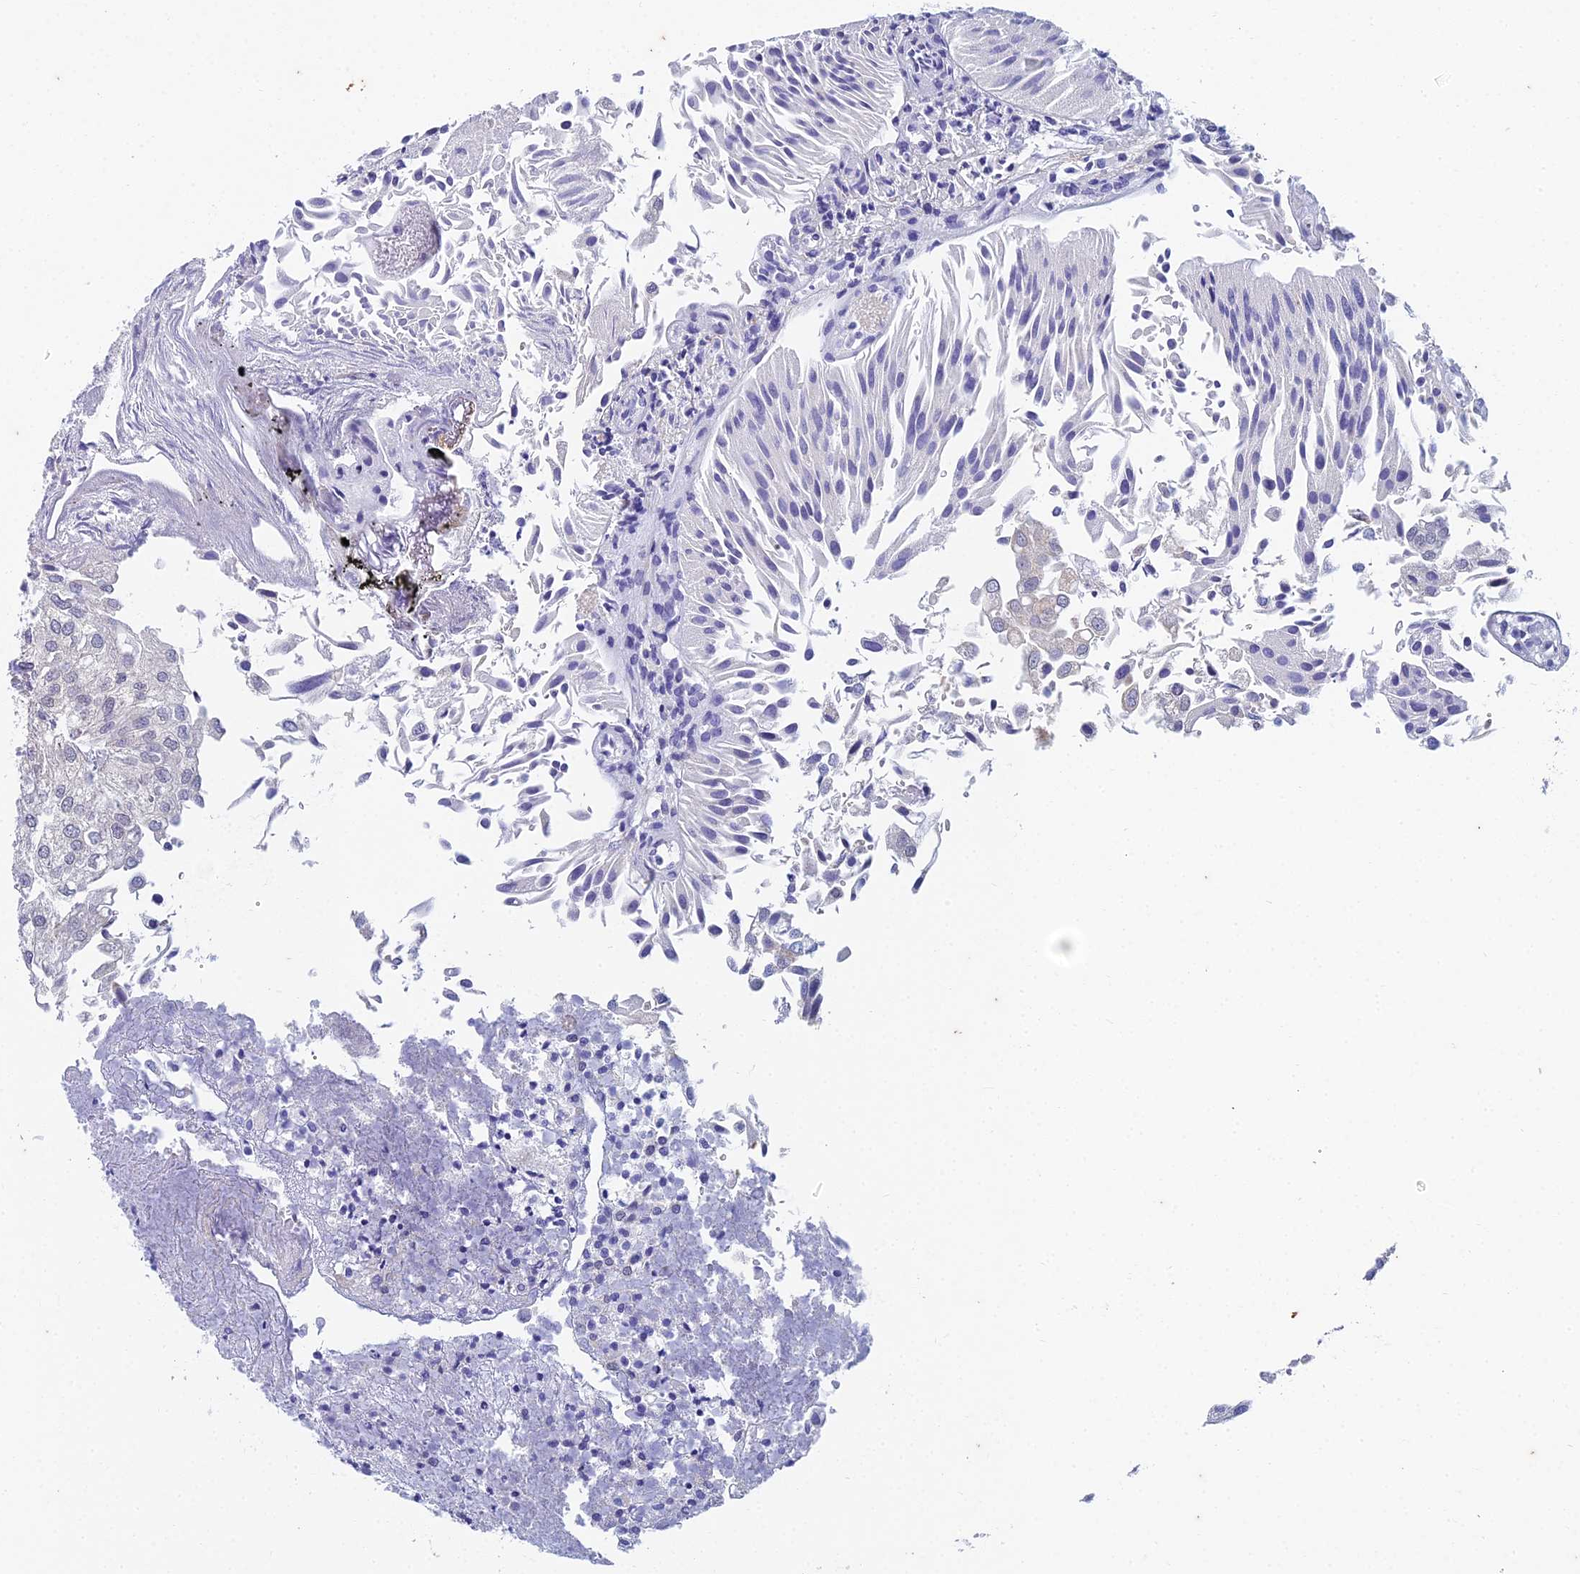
{"staining": {"intensity": "negative", "quantity": "none", "location": "none"}, "tissue": "urothelial cancer", "cell_type": "Tumor cells", "image_type": "cancer", "snomed": [{"axis": "morphology", "description": "Urothelial carcinoma, Low grade"}, {"axis": "topography", "description": "Urinary bladder"}], "caption": "A high-resolution image shows IHC staining of low-grade urothelial carcinoma, which exhibits no significant expression in tumor cells. The staining is performed using DAB (3,3'-diaminobenzidine) brown chromogen with nuclei counter-stained in using hematoxylin.", "gene": "EEF2KMT", "patient": {"sex": "female", "age": 89}}